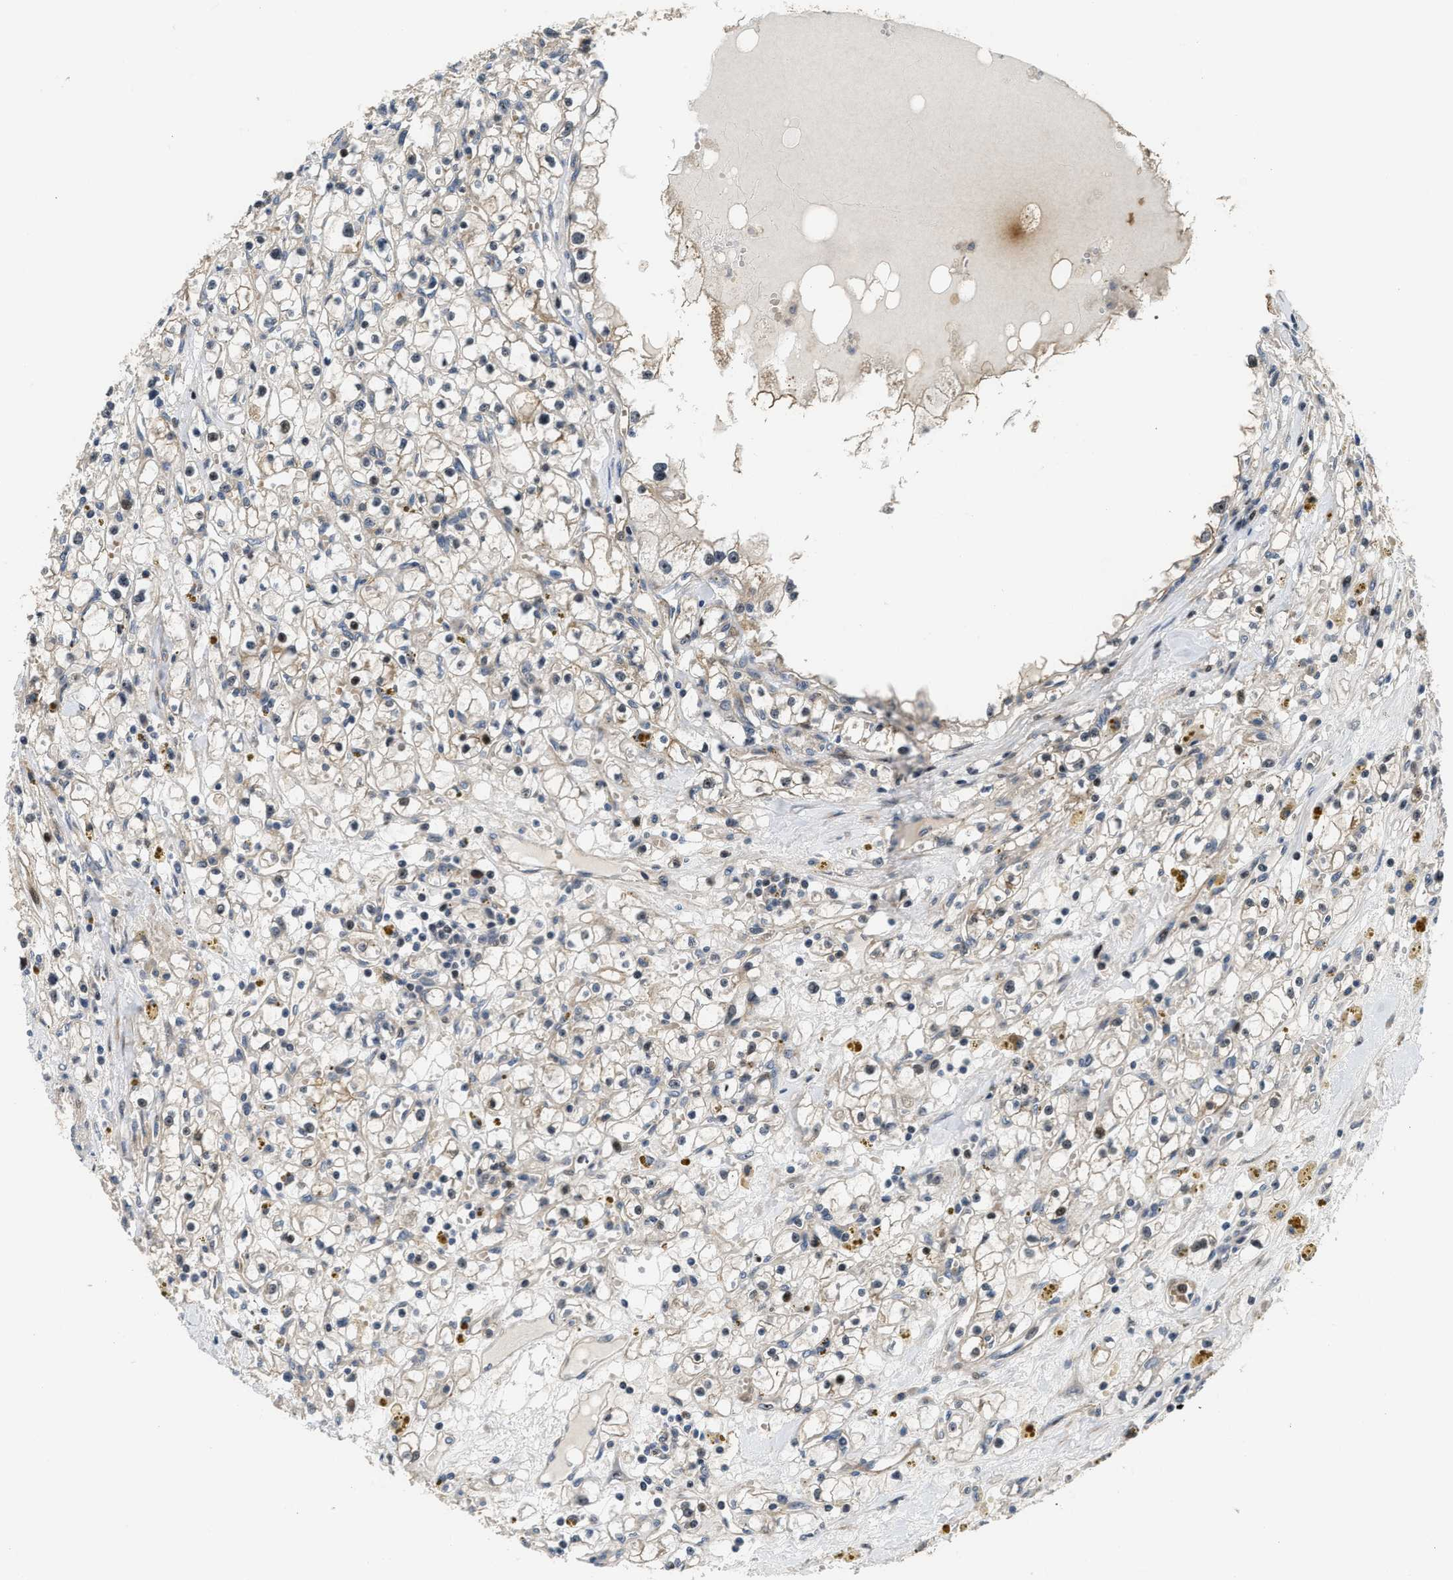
{"staining": {"intensity": "weak", "quantity": "25%-75%", "location": "cytoplasmic/membranous,nuclear"}, "tissue": "renal cancer", "cell_type": "Tumor cells", "image_type": "cancer", "snomed": [{"axis": "morphology", "description": "Adenocarcinoma, NOS"}, {"axis": "topography", "description": "Kidney"}], "caption": "DAB (3,3'-diaminobenzidine) immunohistochemical staining of renal cancer demonstrates weak cytoplasmic/membranous and nuclear protein expression in about 25%-75% of tumor cells.", "gene": "ALDH3A2", "patient": {"sex": "male", "age": 56}}